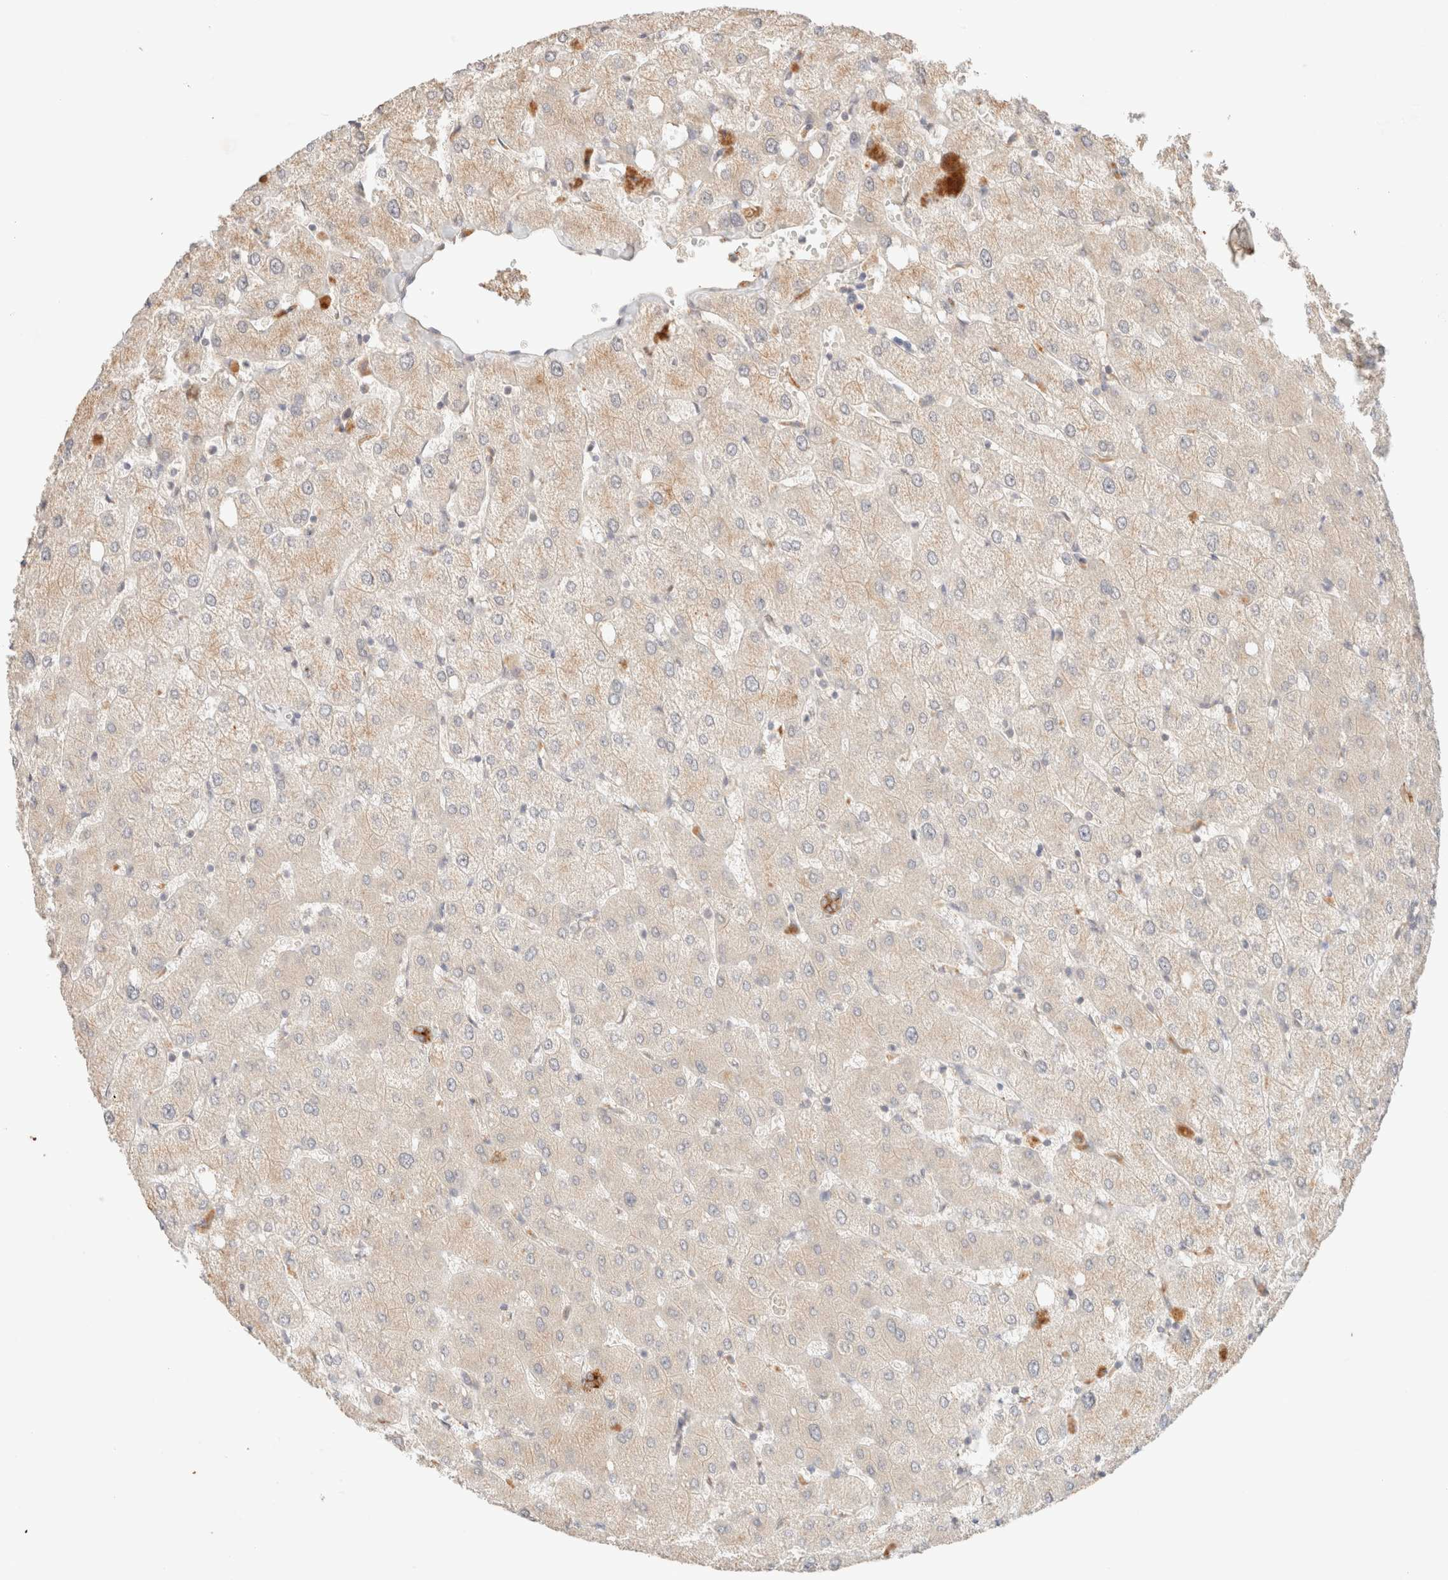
{"staining": {"intensity": "strong", "quantity": "25%-75%", "location": "cytoplasmic/membranous"}, "tissue": "liver", "cell_type": "Cholangiocytes", "image_type": "normal", "snomed": [{"axis": "morphology", "description": "Normal tissue, NOS"}, {"axis": "topography", "description": "Liver"}], "caption": "DAB (3,3'-diaminobenzidine) immunohistochemical staining of benign human liver shows strong cytoplasmic/membranous protein staining in approximately 25%-75% of cholangiocytes.", "gene": "SARM1", "patient": {"sex": "female", "age": 54}}